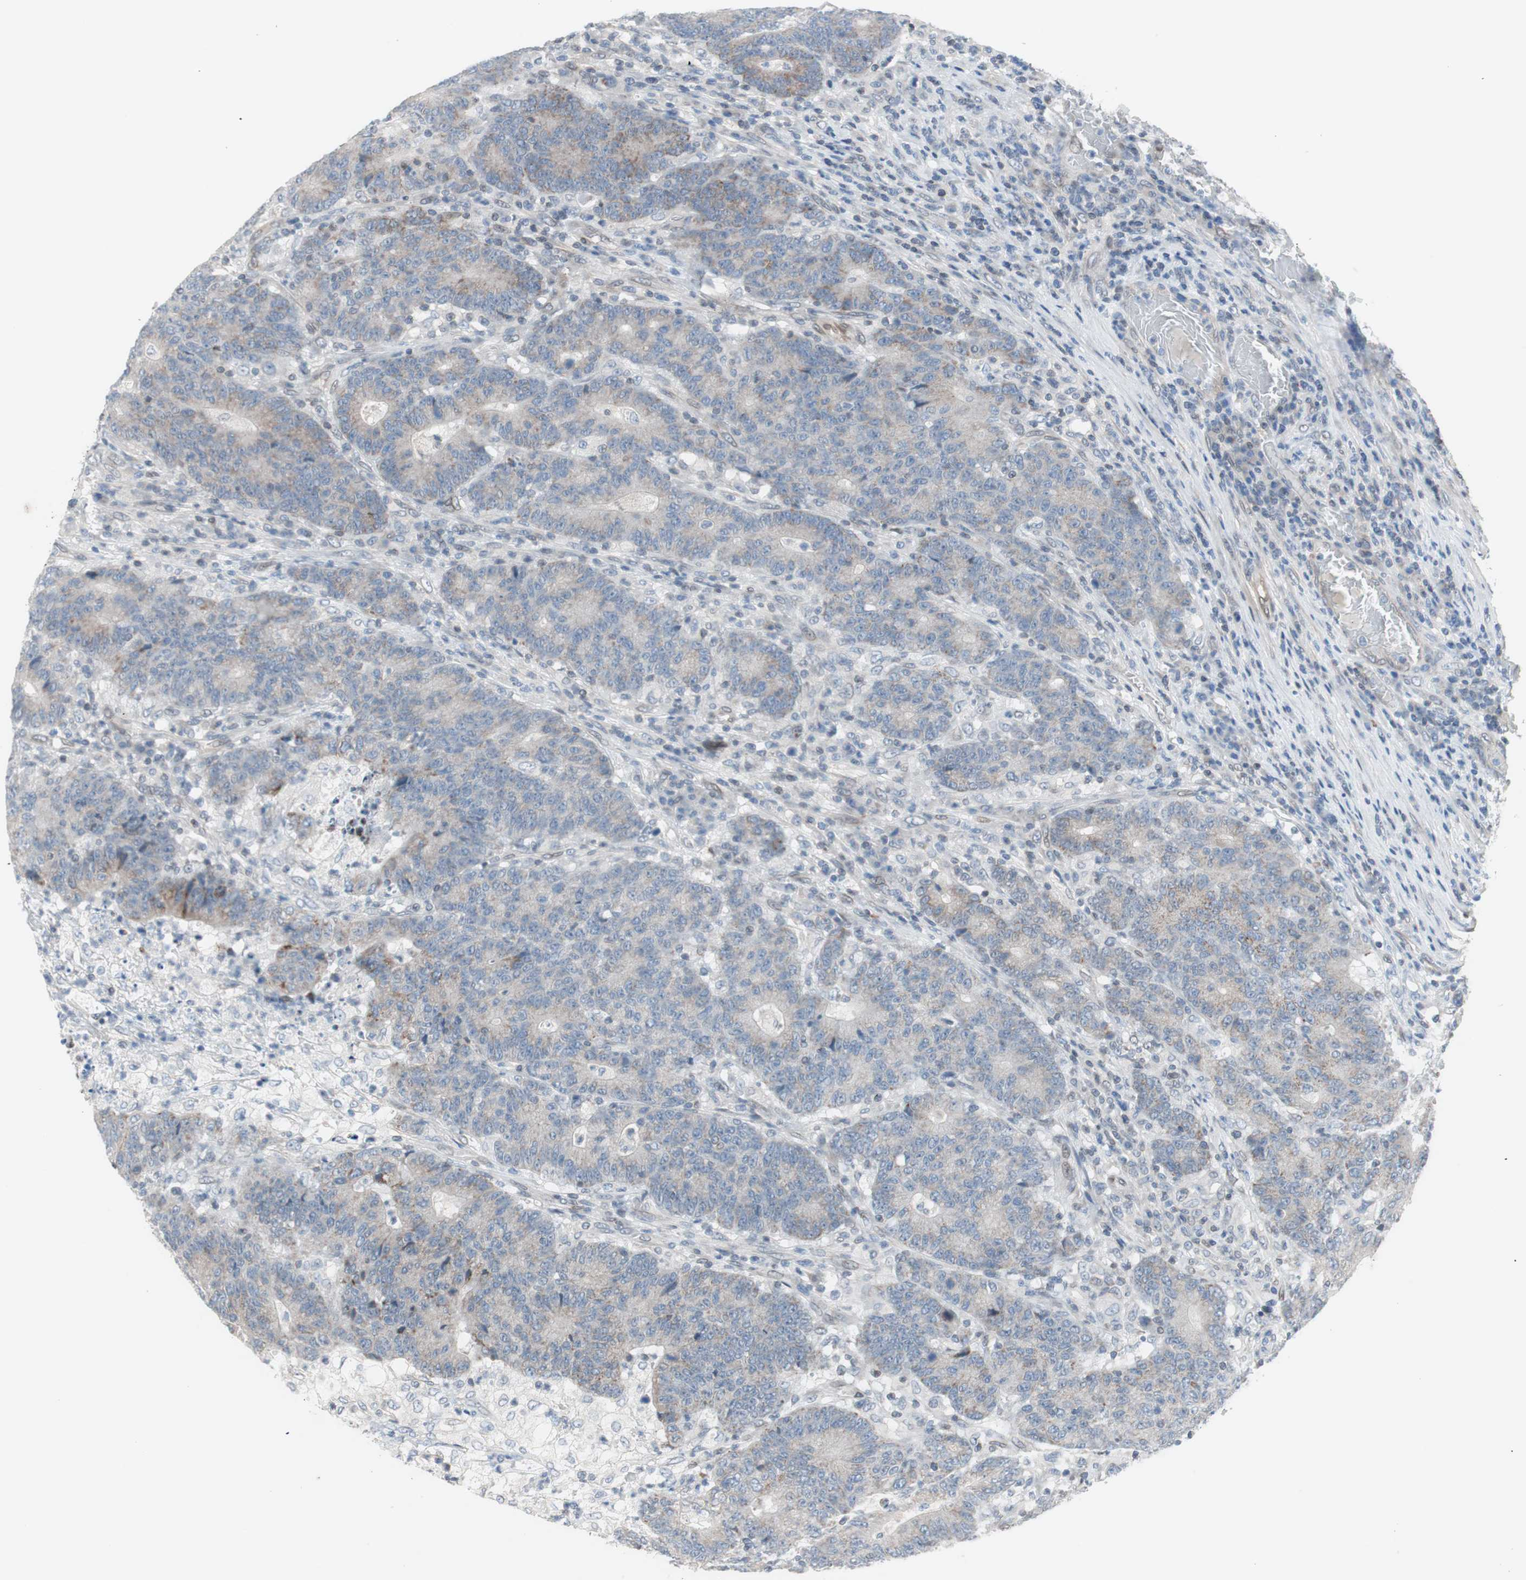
{"staining": {"intensity": "moderate", "quantity": "<25%", "location": "cytoplasmic/membranous"}, "tissue": "colorectal cancer", "cell_type": "Tumor cells", "image_type": "cancer", "snomed": [{"axis": "morphology", "description": "Normal tissue, NOS"}, {"axis": "morphology", "description": "Adenocarcinoma, NOS"}, {"axis": "topography", "description": "Colon"}], "caption": "Colorectal cancer was stained to show a protein in brown. There is low levels of moderate cytoplasmic/membranous positivity in approximately <25% of tumor cells.", "gene": "ARNT2", "patient": {"sex": "female", "age": 75}}